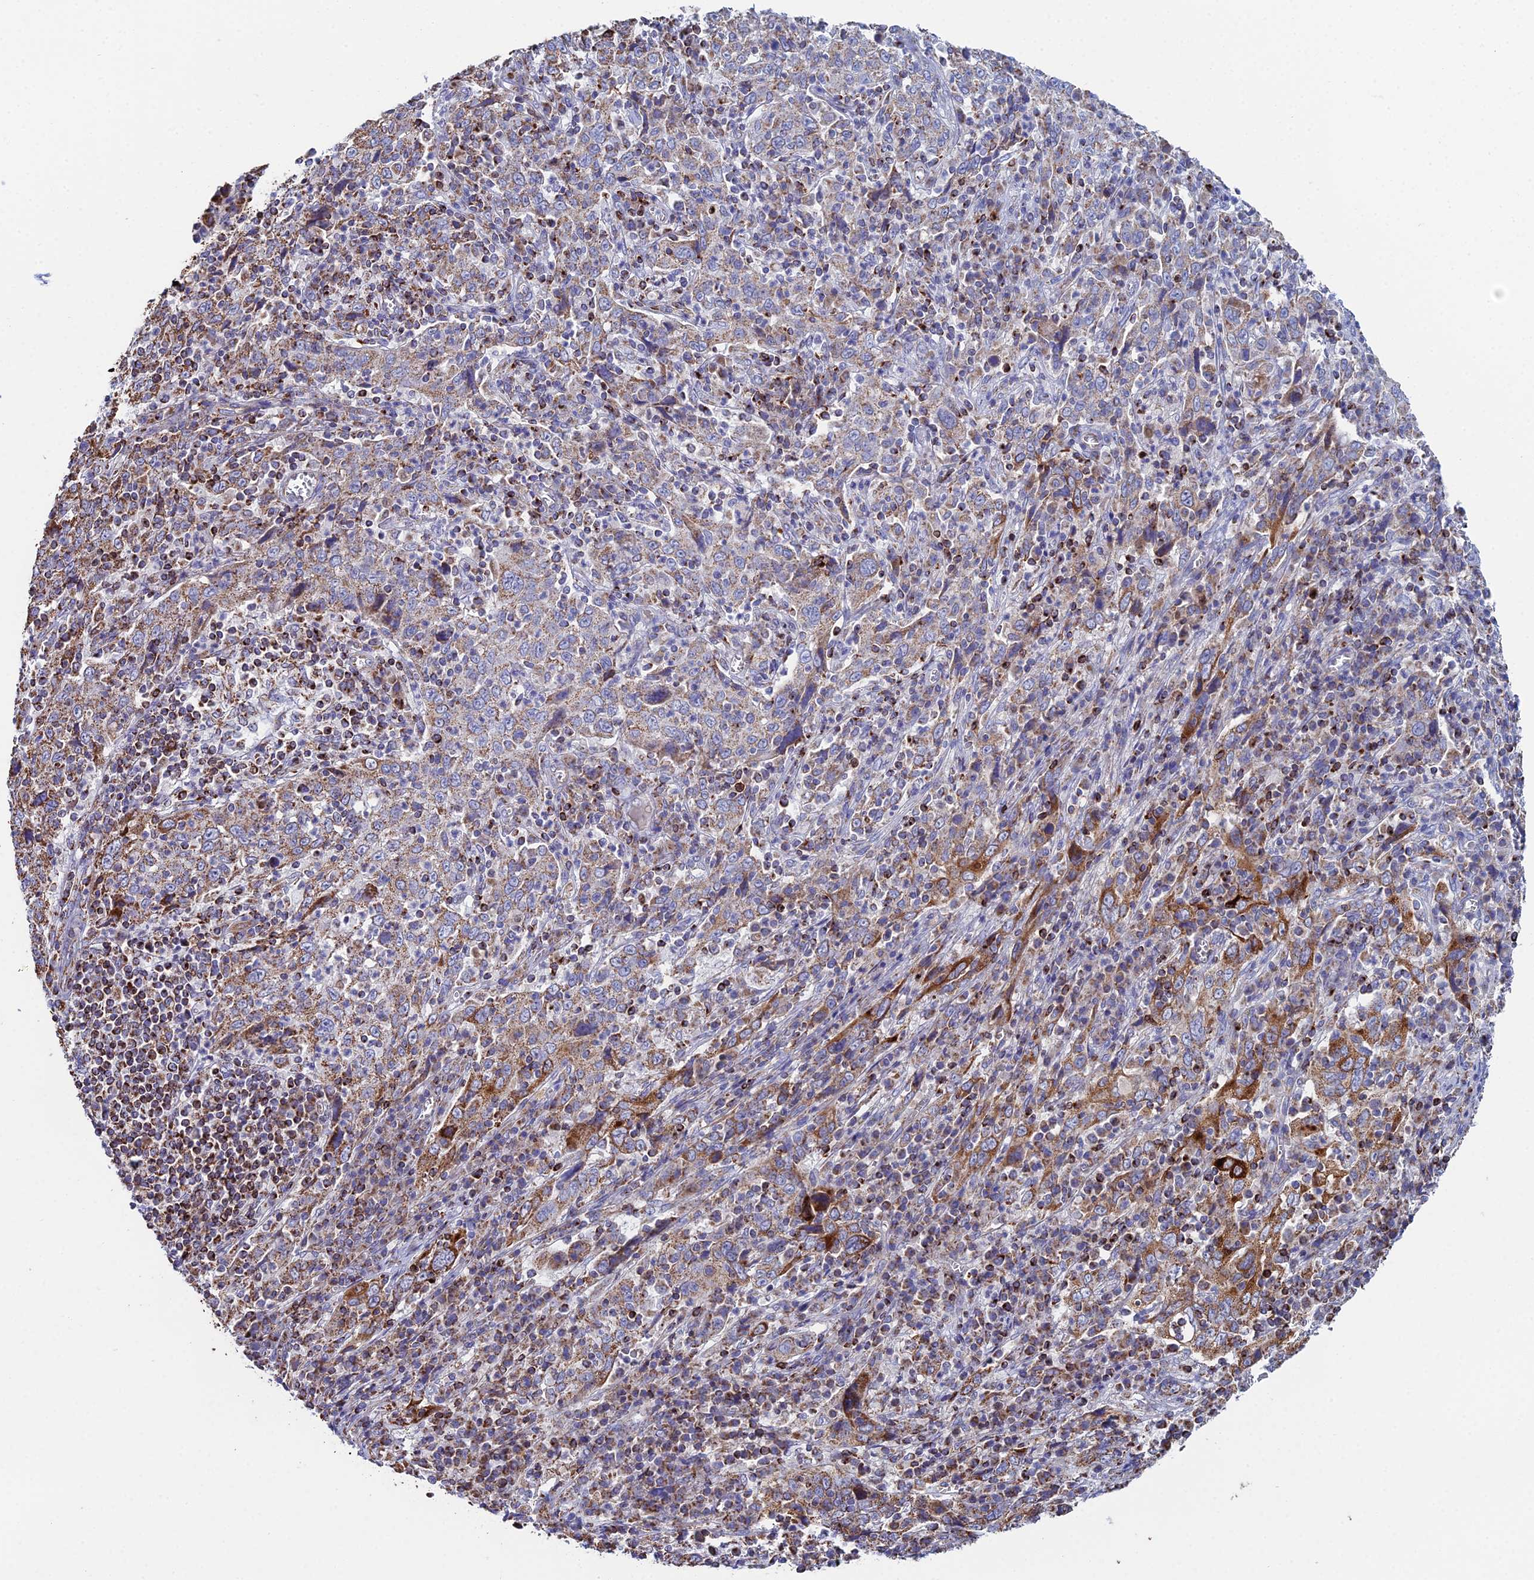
{"staining": {"intensity": "moderate", "quantity": "25%-75%", "location": "cytoplasmic/membranous"}, "tissue": "cervical cancer", "cell_type": "Tumor cells", "image_type": "cancer", "snomed": [{"axis": "morphology", "description": "Squamous cell carcinoma, NOS"}, {"axis": "topography", "description": "Cervix"}], "caption": "Immunohistochemistry (IHC) staining of cervical cancer, which exhibits medium levels of moderate cytoplasmic/membranous staining in approximately 25%-75% of tumor cells indicating moderate cytoplasmic/membranous protein expression. The staining was performed using DAB (3,3'-diaminobenzidine) (brown) for protein detection and nuclei were counterstained in hematoxylin (blue).", "gene": "SPOCK2", "patient": {"sex": "female", "age": 46}}